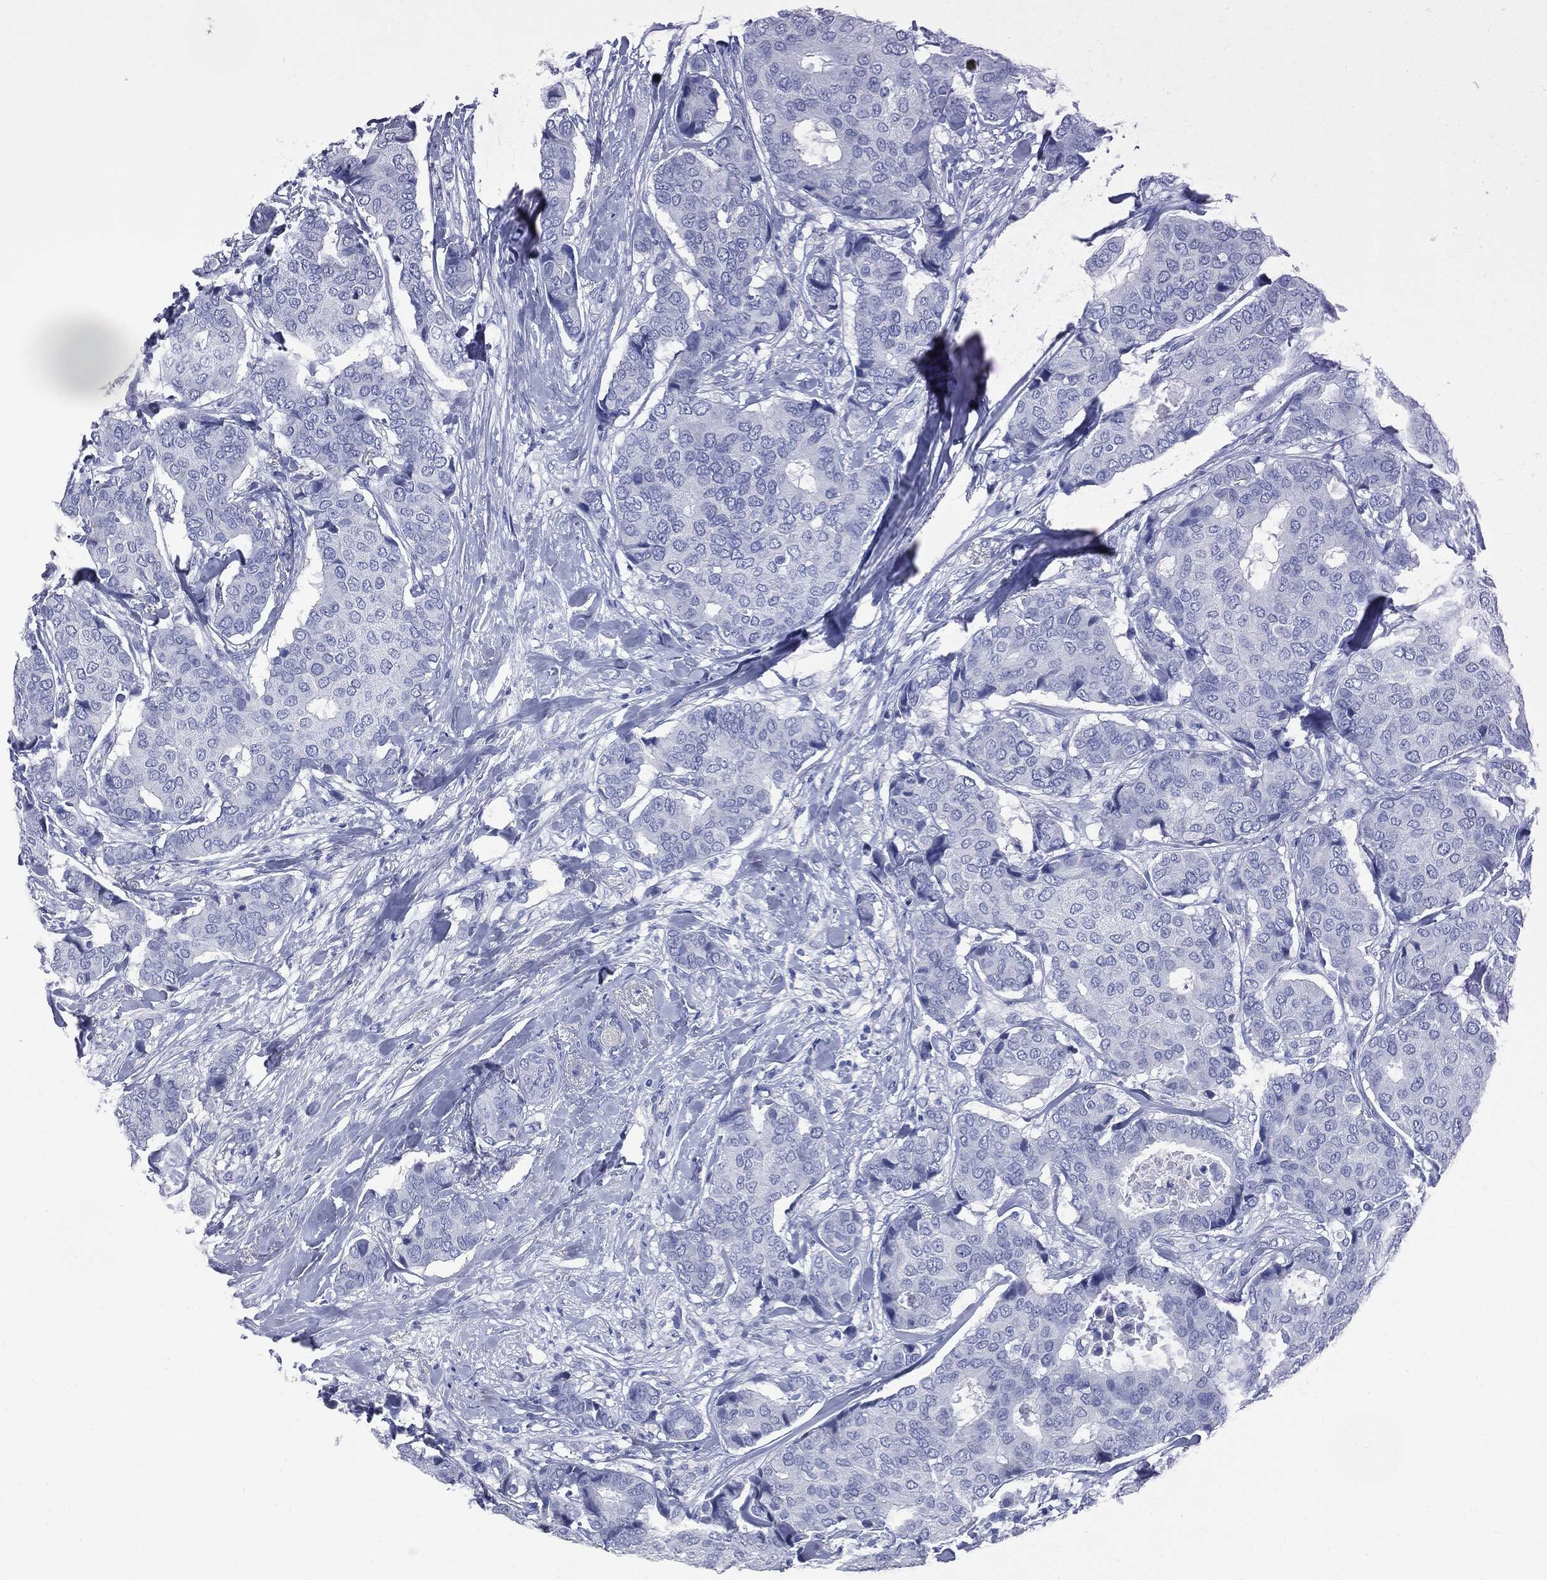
{"staining": {"intensity": "negative", "quantity": "none", "location": "none"}, "tissue": "breast cancer", "cell_type": "Tumor cells", "image_type": "cancer", "snomed": [{"axis": "morphology", "description": "Duct carcinoma"}, {"axis": "topography", "description": "Breast"}], "caption": "An image of human breast cancer is negative for staining in tumor cells.", "gene": "ATP2A1", "patient": {"sex": "female", "age": 75}}